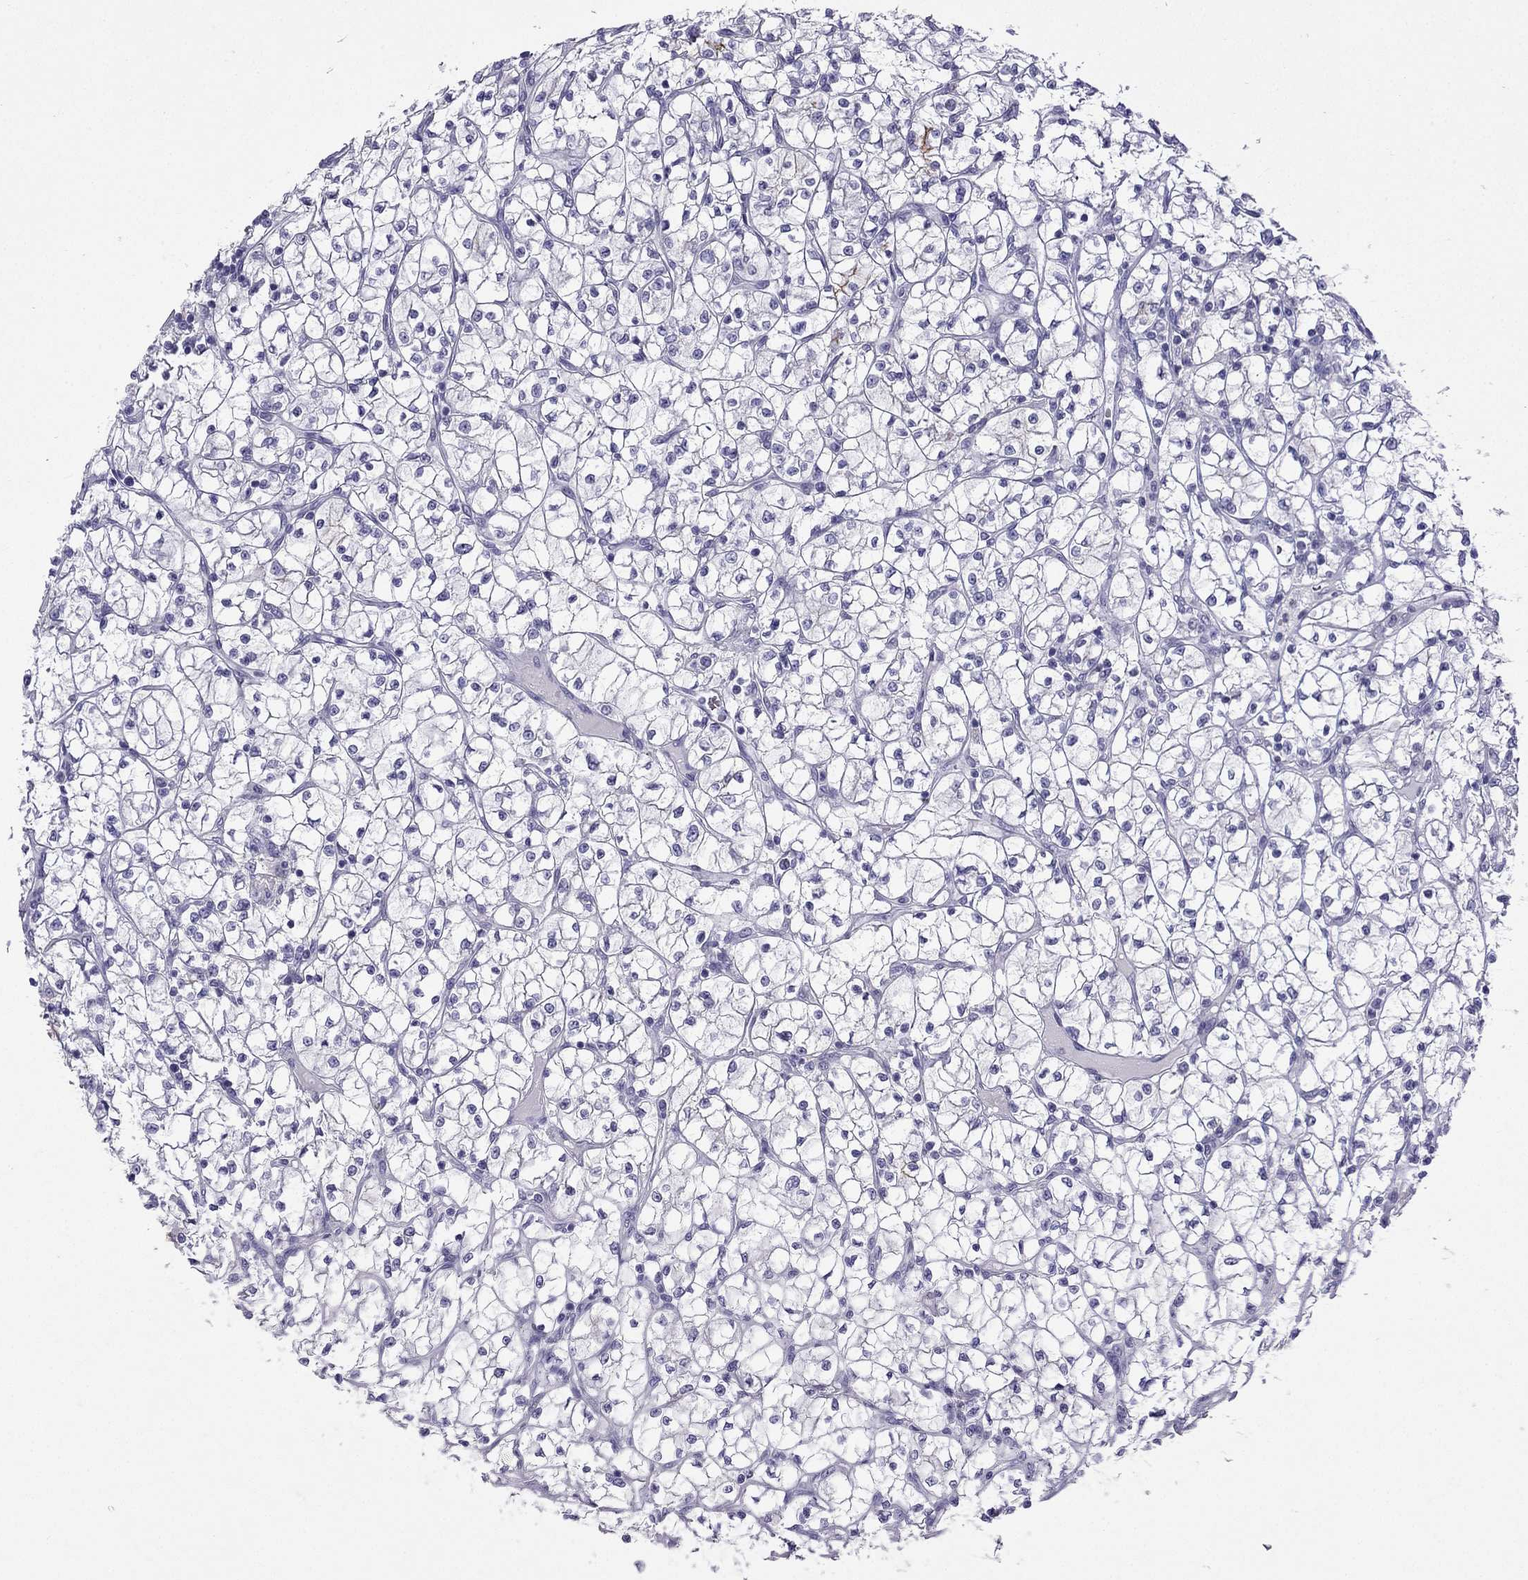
{"staining": {"intensity": "negative", "quantity": "none", "location": "none"}, "tissue": "renal cancer", "cell_type": "Tumor cells", "image_type": "cancer", "snomed": [{"axis": "morphology", "description": "Adenocarcinoma, NOS"}, {"axis": "topography", "description": "Kidney"}], "caption": "Micrograph shows no protein staining in tumor cells of adenocarcinoma (renal) tissue.", "gene": "GJA8", "patient": {"sex": "female", "age": 64}}